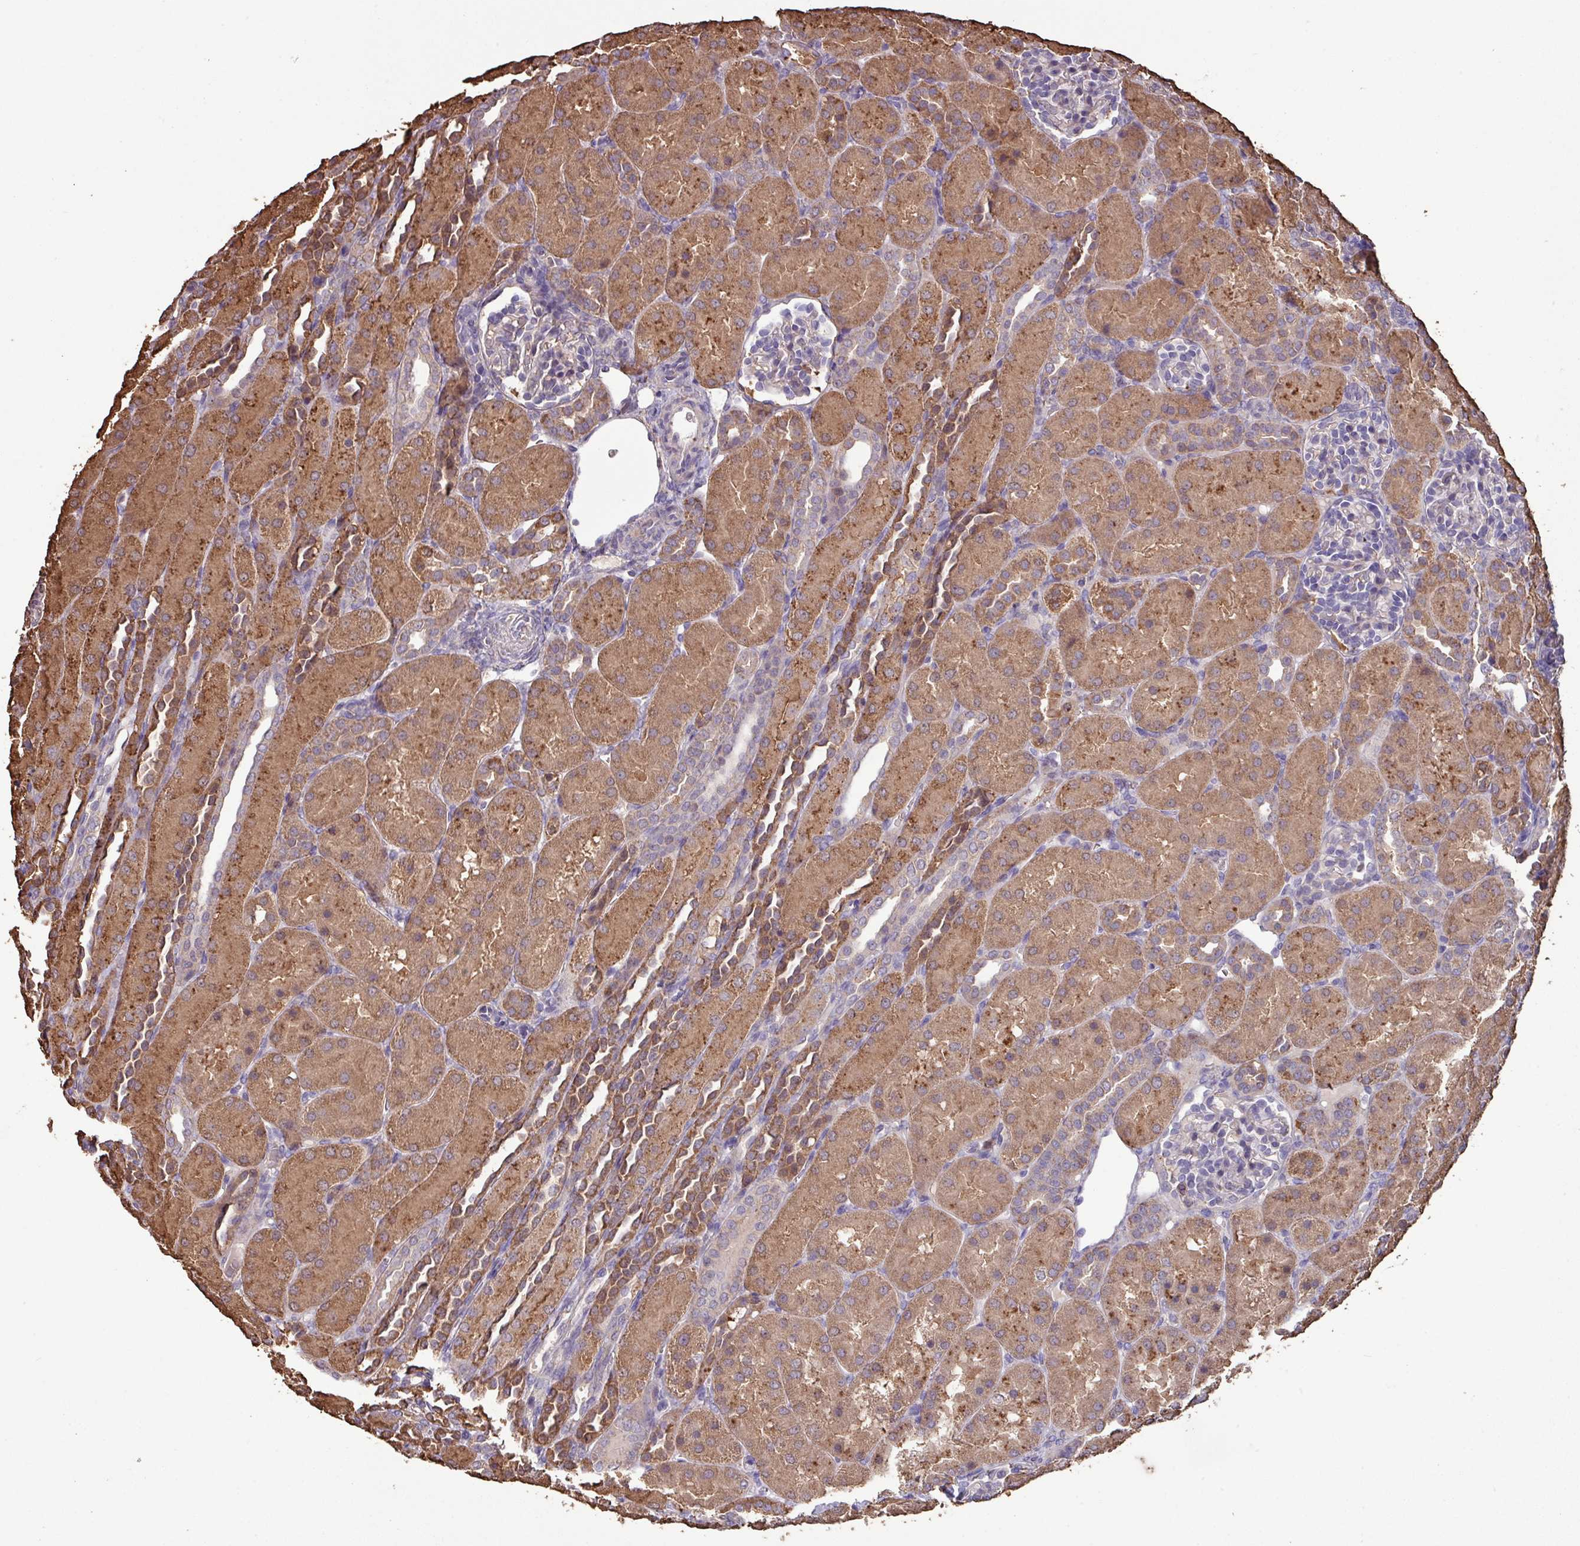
{"staining": {"intensity": "negative", "quantity": "none", "location": "none"}, "tissue": "kidney", "cell_type": "Cells in glomeruli", "image_type": "normal", "snomed": [{"axis": "morphology", "description": "Normal tissue, NOS"}, {"axis": "topography", "description": "Kidney"}], "caption": "The micrograph shows no staining of cells in glomeruli in benign kidney. Brightfield microscopy of IHC stained with DAB (3,3'-diaminobenzidine) (brown) and hematoxylin (blue), captured at high magnification.", "gene": "CAMK2A", "patient": {"sex": "male", "age": 1}}